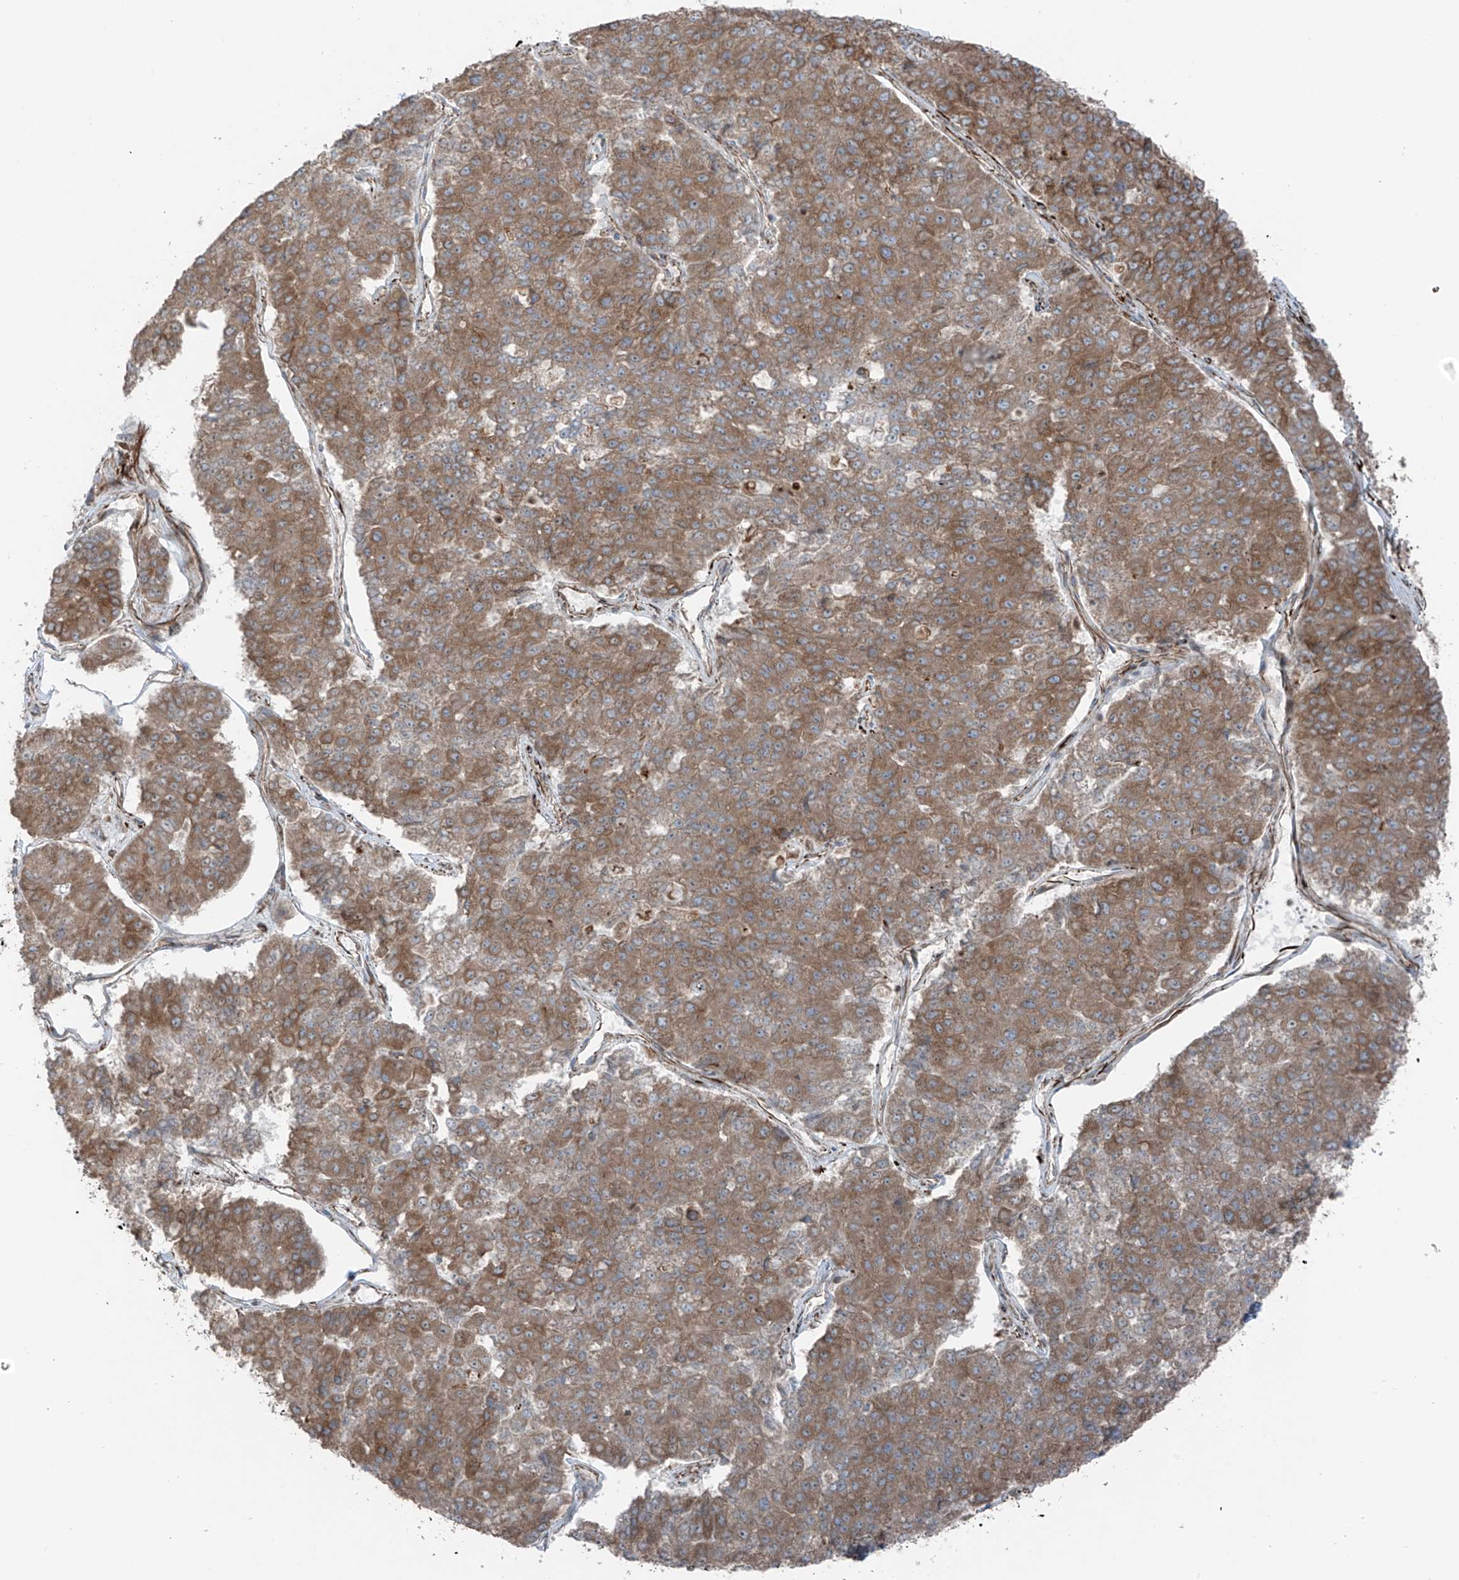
{"staining": {"intensity": "moderate", "quantity": ">75%", "location": "cytoplasmic/membranous"}, "tissue": "pancreatic cancer", "cell_type": "Tumor cells", "image_type": "cancer", "snomed": [{"axis": "morphology", "description": "Adenocarcinoma, NOS"}, {"axis": "topography", "description": "Pancreas"}], "caption": "Tumor cells demonstrate moderate cytoplasmic/membranous expression in approximately >75% of cells in pancreatic cancer.", "gene": "ERLEC1", "patient": {"sex": "male", "age": 50}}